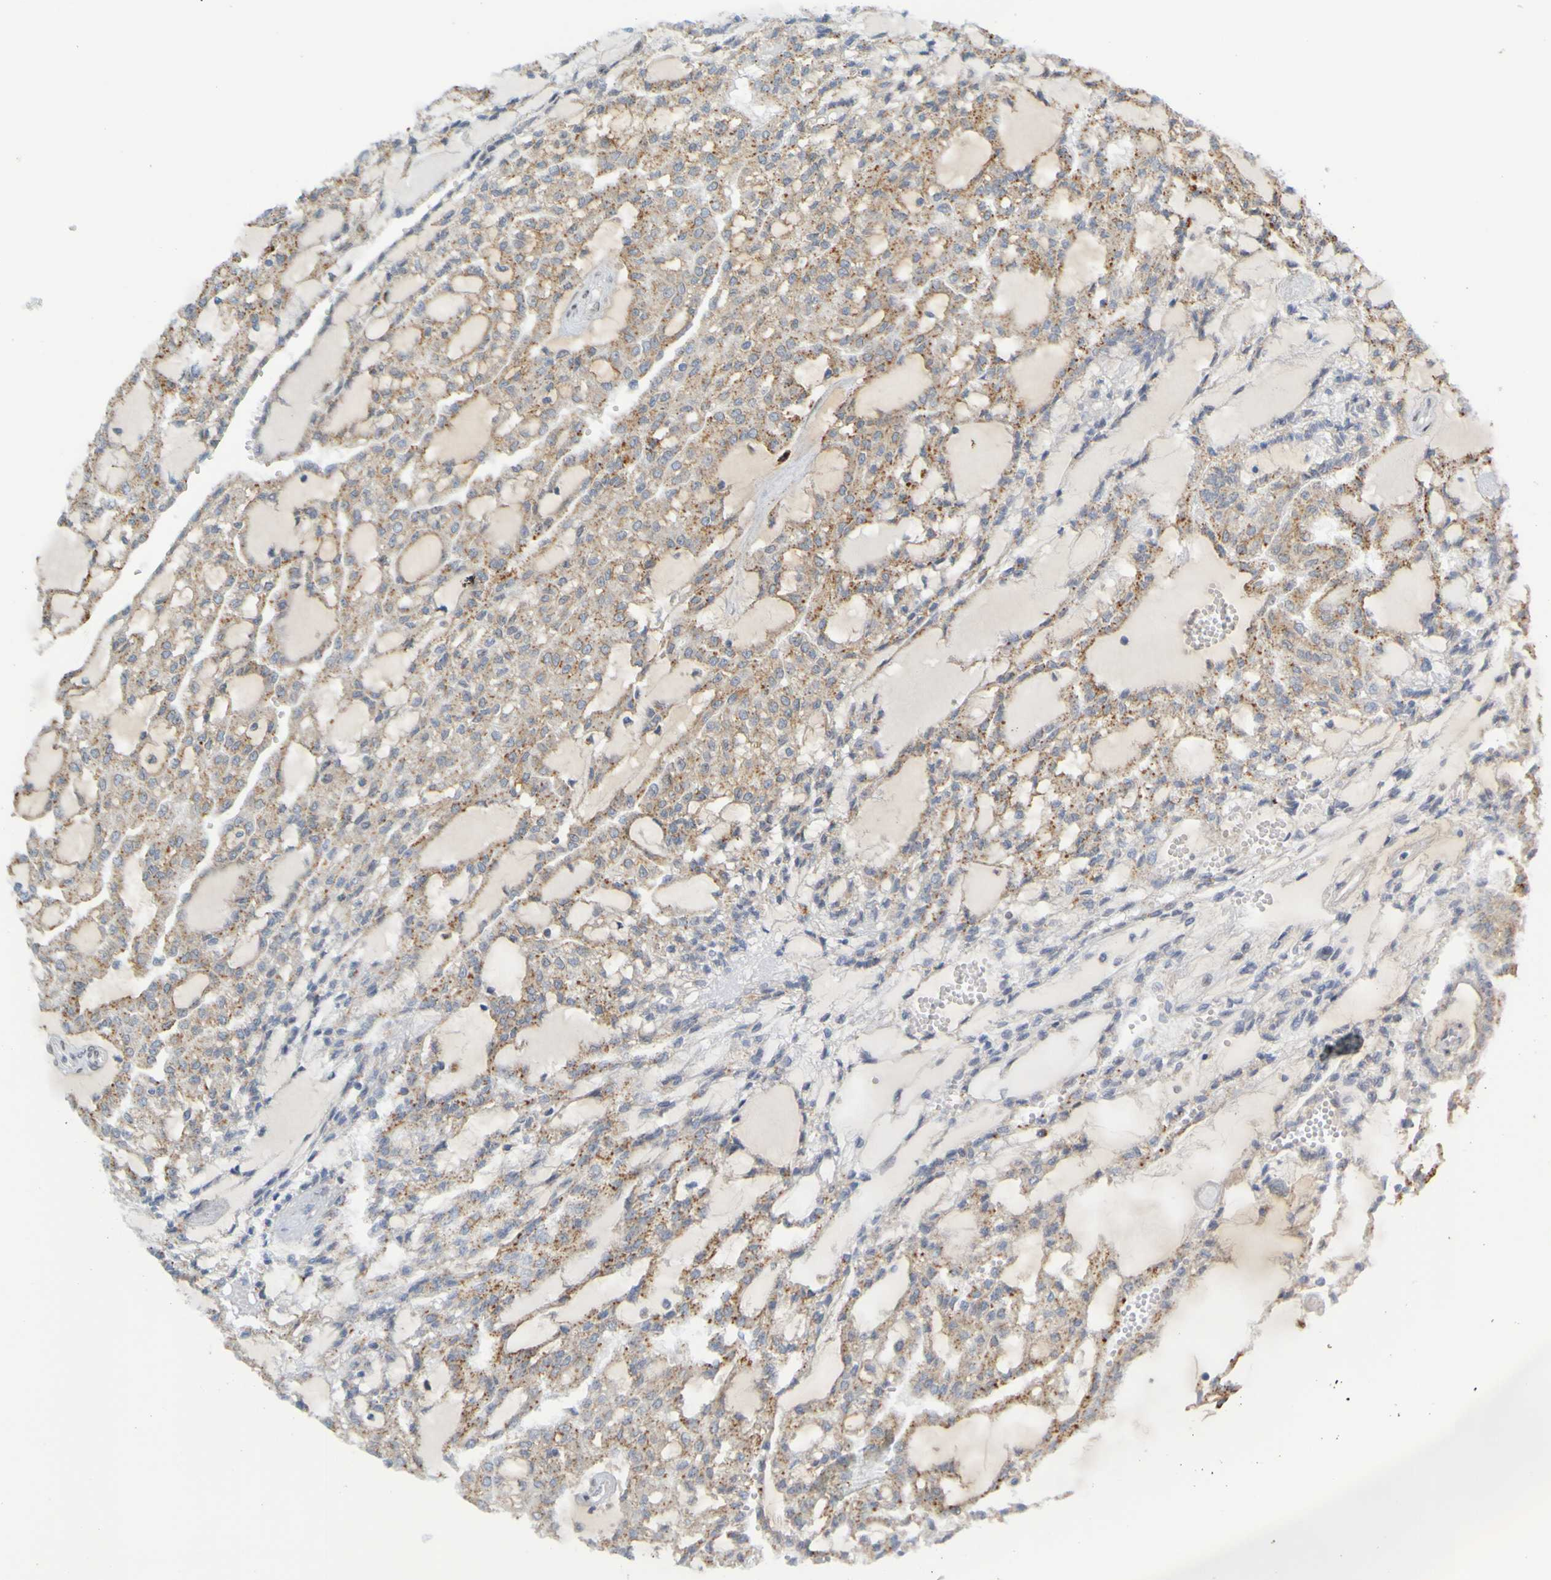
{"staining": {"intensity": "moderate", "quantity": ">75%", "location": "cytoplasmic/membranous"}, "tissue": "renal cancer", "cell_type": "Tumor cells", "image_type": "cancer", "snomed": [{"axis": "morphology", "description": "Adenocarcinoma, NOS"}, {"axis": "topography", "description": "Kidney"}], "caption": "Tumor cells exhibit medium levels of moderate cytoplasmic/membranous staining in approximately >75% of cells in renal adenocarcinoma.", "gene": "MAG", "patient": {"sex": "male", "age": 63}}